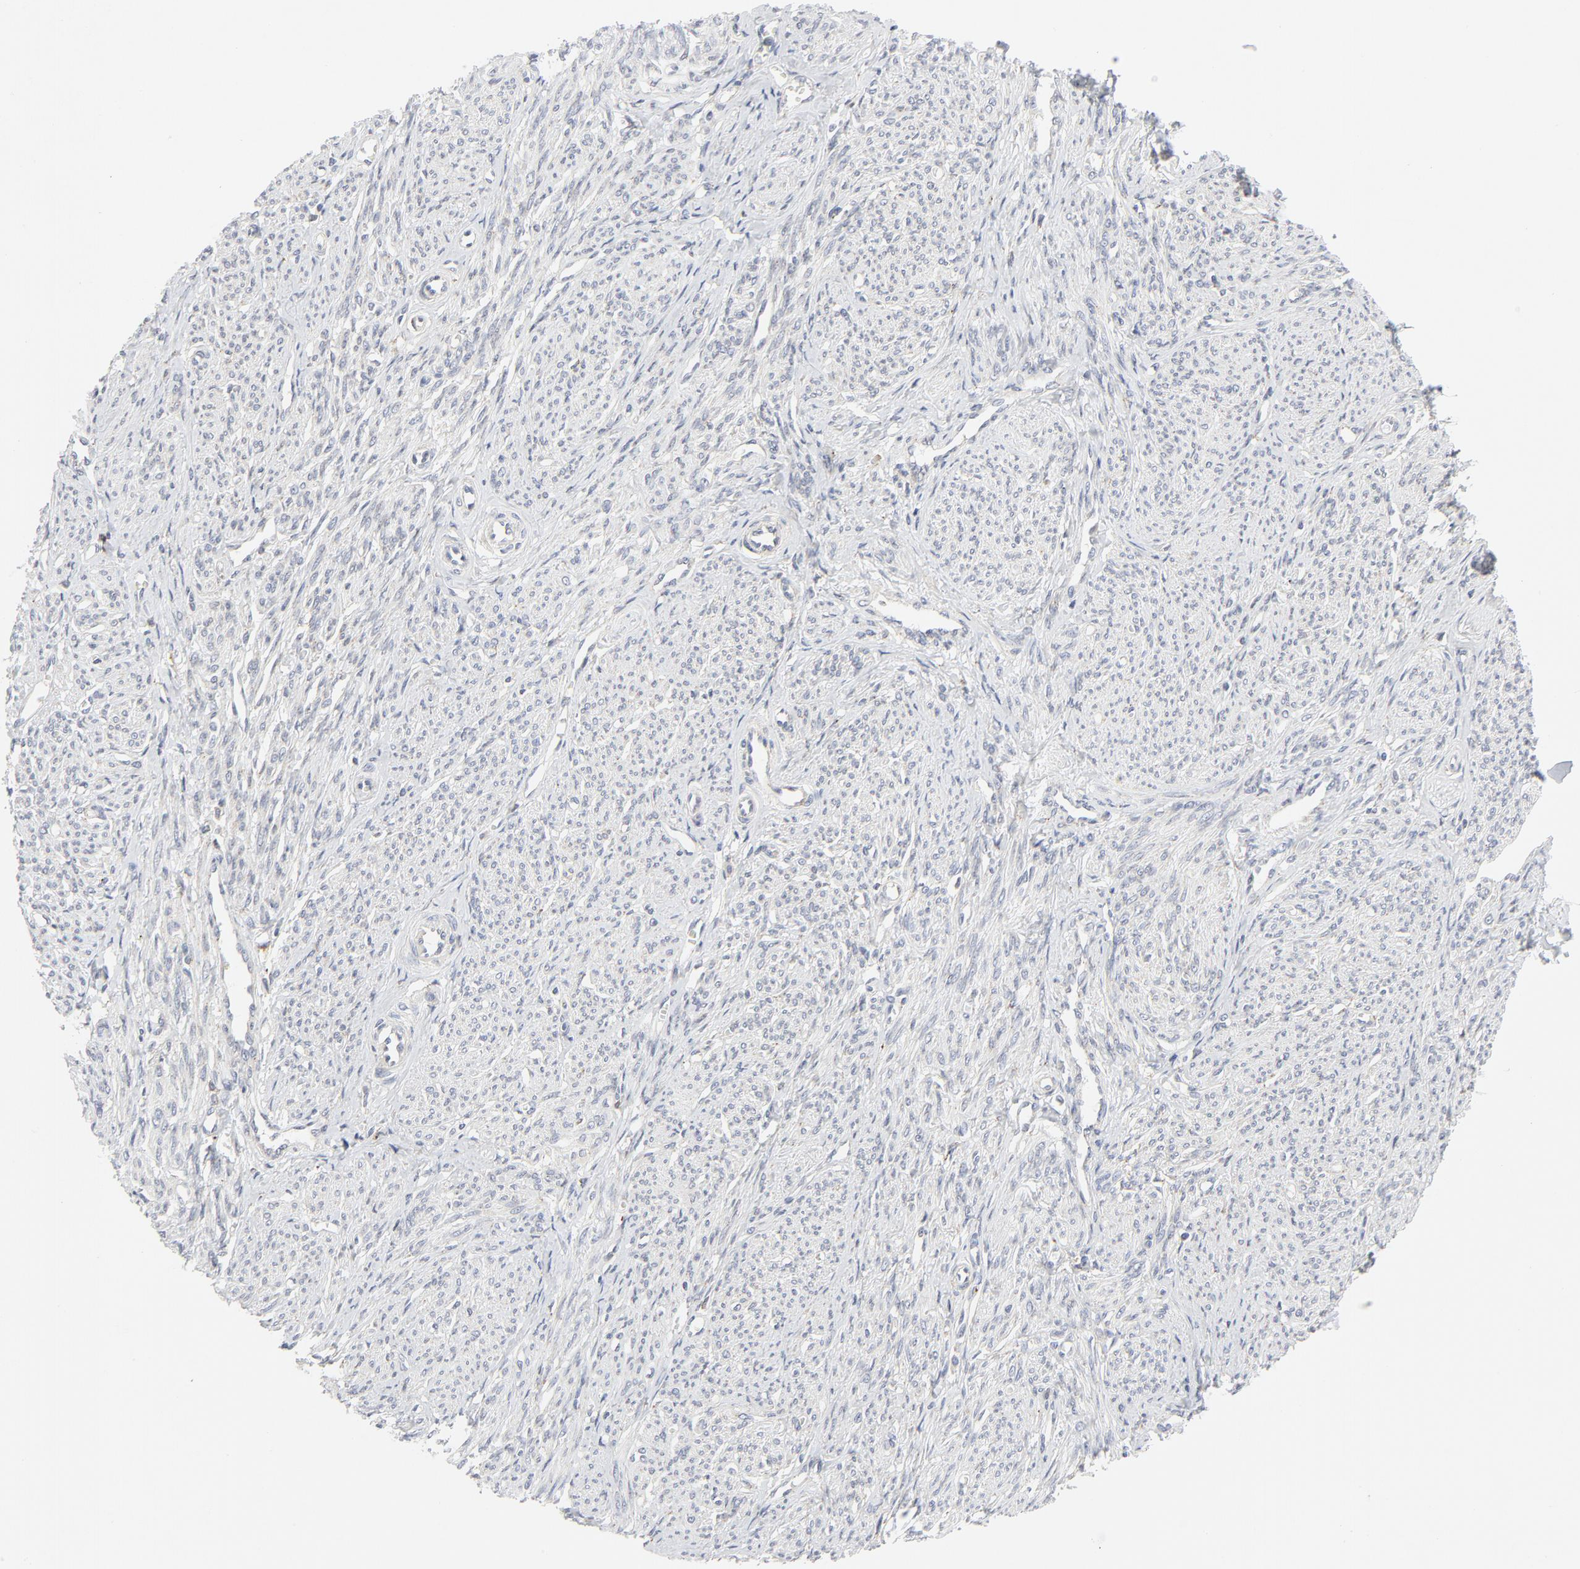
{"staining": {"intensity": "weak", "quantity": ">75%", "location": "cytoplasmic/membranous"}, "tissue": "smooth muscle", "cell_type": "Smooth muscle cells", "image_type": "normal", "snomed": [{"axis": "morphology", "description": "Normal tissue, NOS"}, {"axis": "topography", "description": "Smooth muscle"}], "caption": "The image shows immunohistochemical staining of normal smooth muscle. There is weak cytoplasmic/membranous expression is identified in about >75% of smooth muscle cells. The protein of interest is stained brown, and the nuclei are stained in blue (DAB IHC with brightfield microscopy, high magnification).", "gene": "LRP6", "patient": {"sex": "female", "age": 65}}